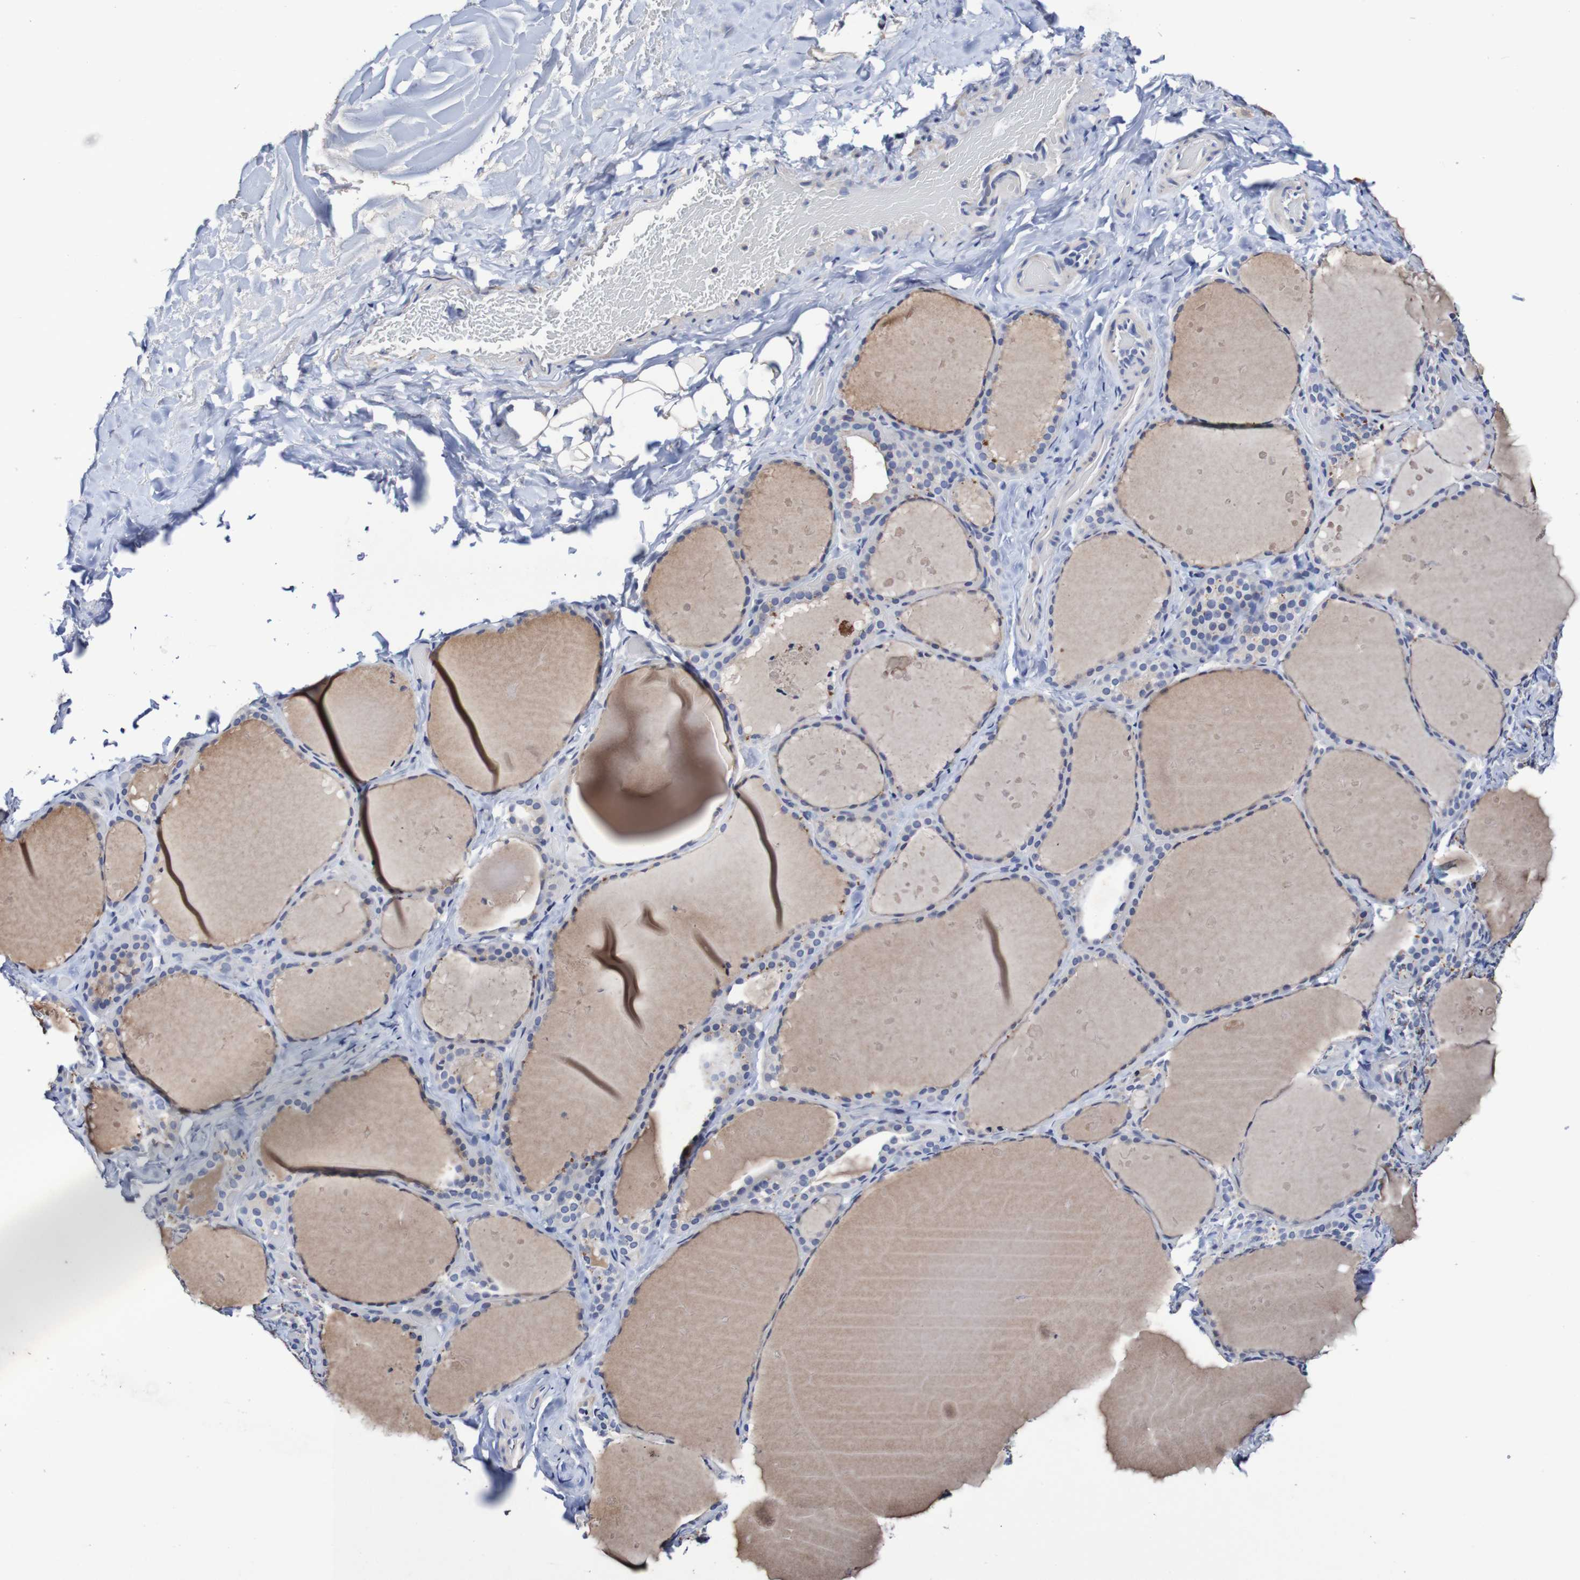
{"staining": {"intensity": "moderate", "quantity": "25%-75%", "location": "cytoplasmic/membranous"}, "tissue": "thyroid gland", "cell_type": "Glandular cells", "image_type": "normal", "snomed": [{"axis": "morphology", "description": "Normal tissue, NOS"}, {"axis": "topography", "description": "Thyroid gland"}], "caption": "Glandular cells show moderate cytoplasmic/membranous positivity in approximately 25%-75% of cells in unremarkable thyroid gland.", "gene": "ACVR1C", "patient": {"sex": "female", "age": 44}}